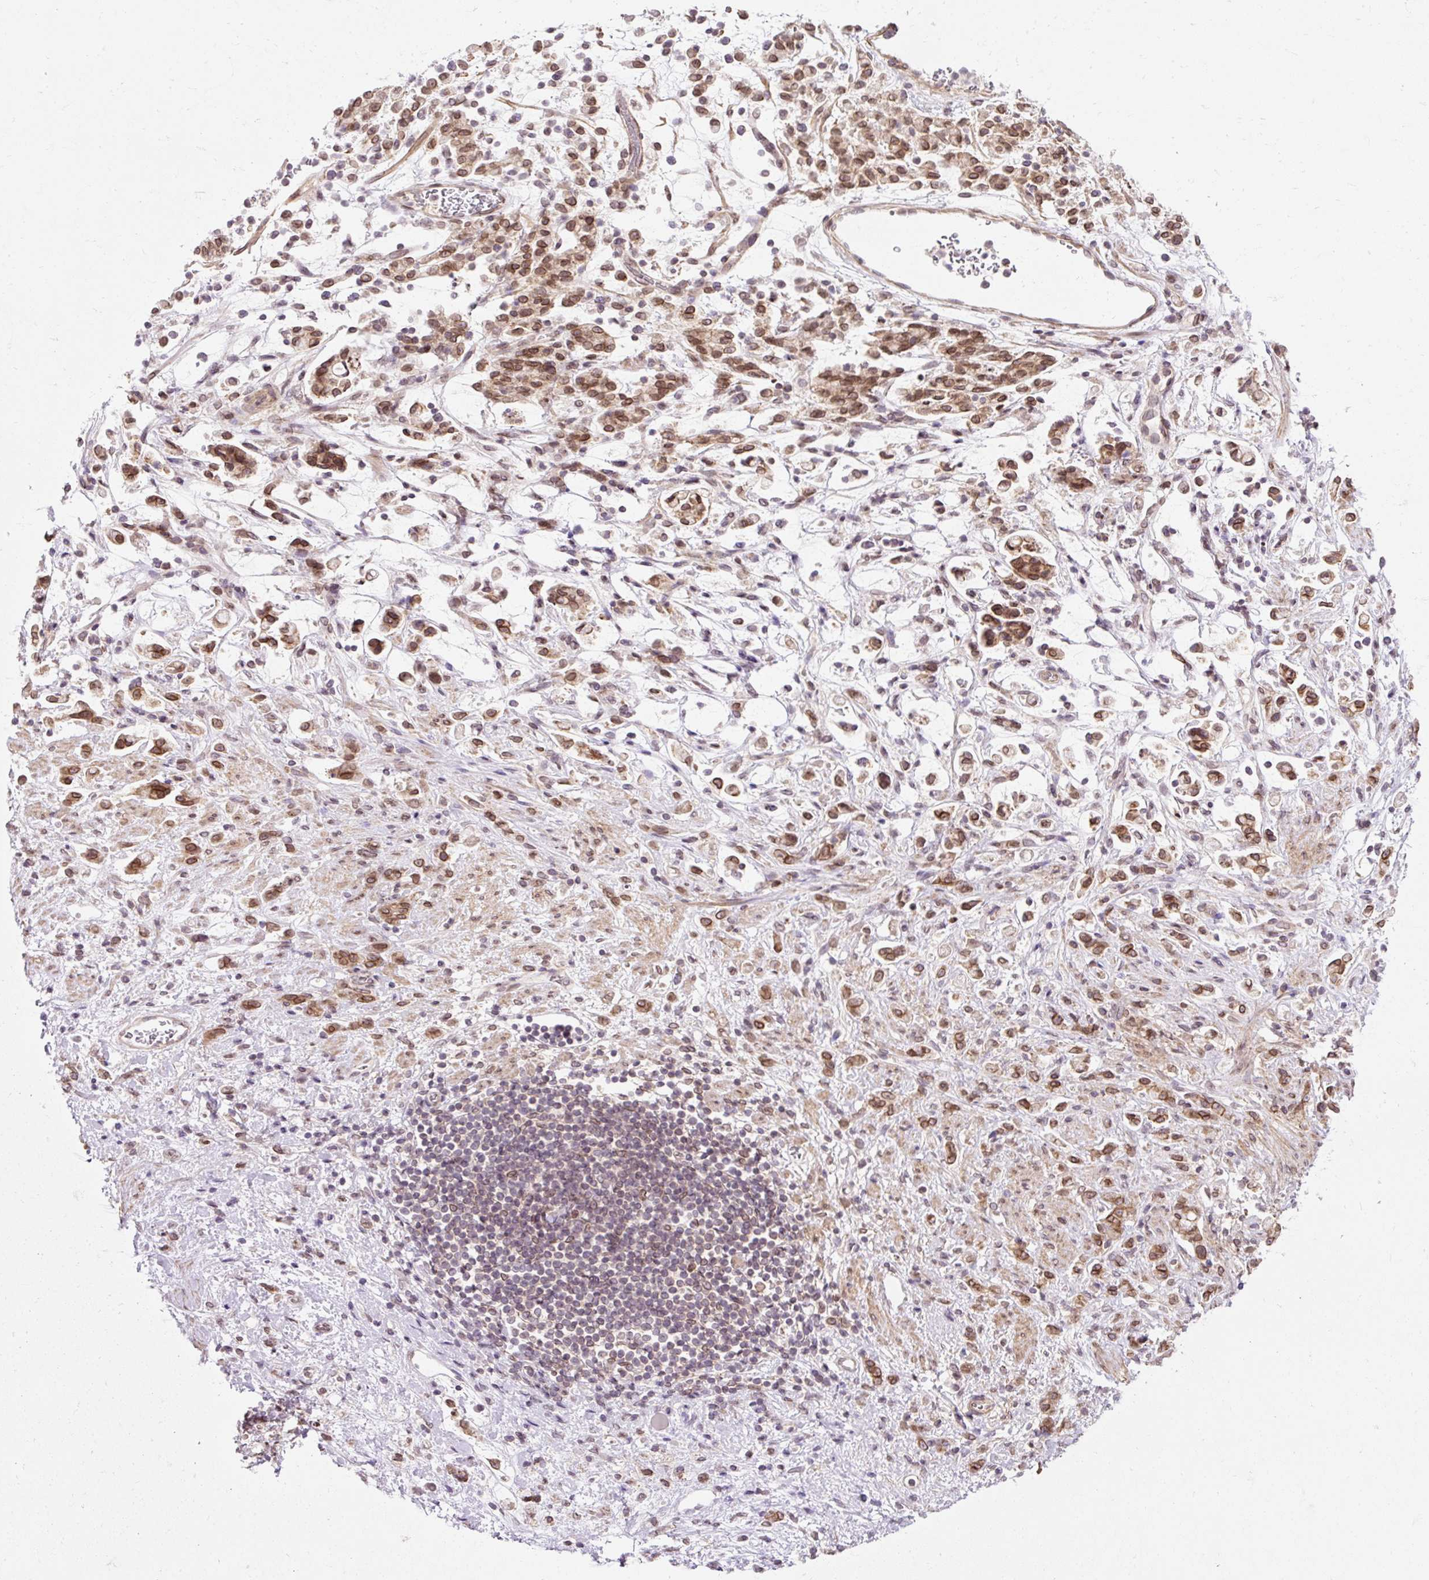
{"staining": {"intensity": "moderate", "quantity": ">75%", "location": "cytoplasmic/membranous,nuclear"}, "tissue": "stomach cancer", "cell_type": "Tumor cells", "image_type": "cancer", "snomed": [{"axis": "morphology", "description": "Adenocarcinoma, NOS"}, {"axis": "topography", "description": "Stomach"}], "caption": "Approximately >75% of tumor cells in human stomach cancer reveal moderate cytoplasmic/membranous and nuclear protein positivity as visualized by brown immunohistochemical staining.", "gene": "ZNF610", "patient": {"sex": "female", "age": 60}}